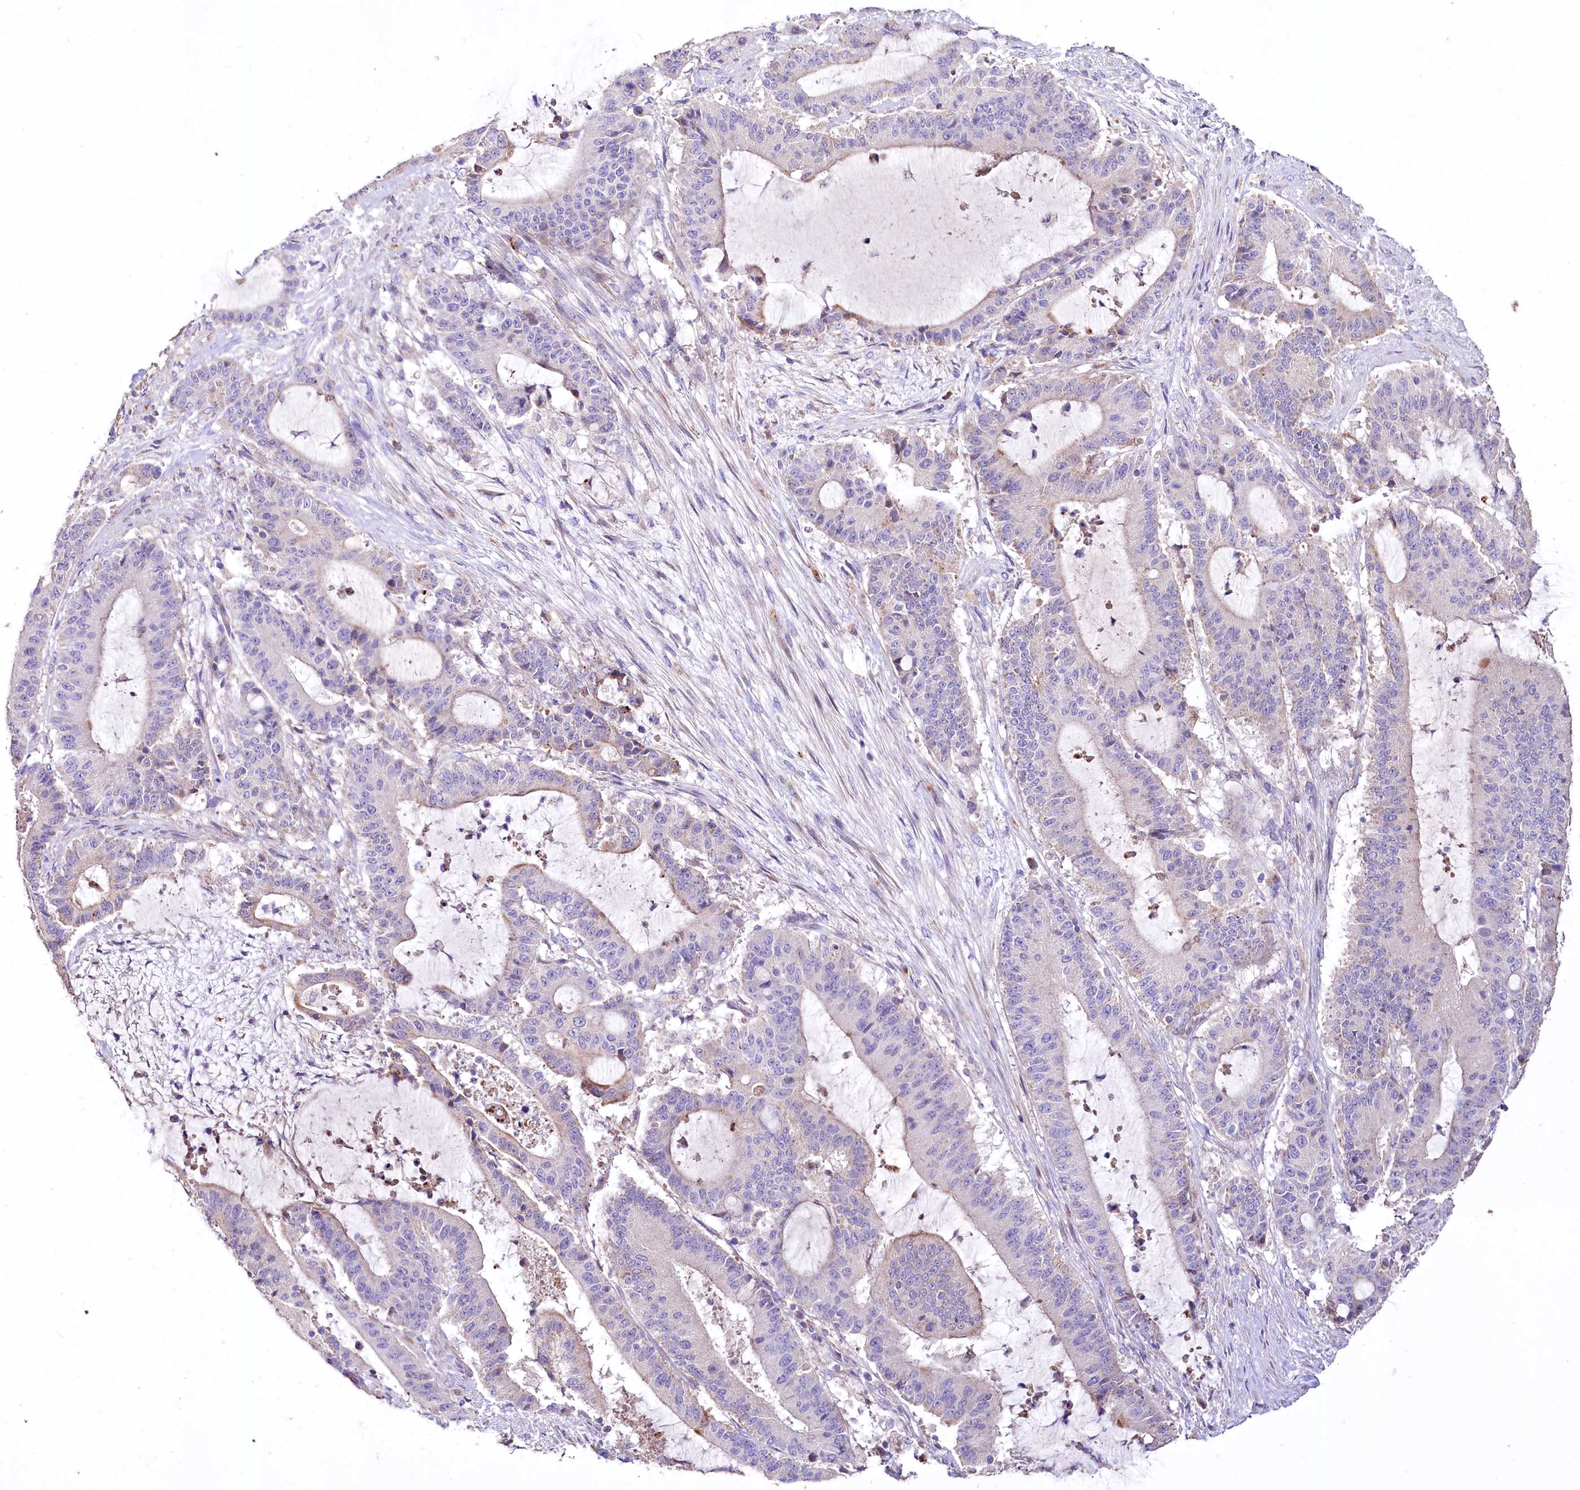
{"staining": {"intensity": "moderate", "quantity": "25%-75%", "location": "cytoplasmic/membranous"}, "tissue": "liver cancer", "cell_type": "Tumor cells", "image_type": "cancer", "snomed": [{"axis": "morphology", "description": "Normal tissue, NOS"}, {"axis": "morphology", "description": "Cholangiocarcinoma"}, {"axis": "topography", "description": "Liver"}, {"axis": "topography", "description": "Peripheral nerve tissue"}], "caption": "The histopathology image reveals staining of liver cancer, revealing moderate cytoplasmic/membranous protein expression (brown color) within tumor cells.", "gene": "PTER", "patient": {"sex": "female", "age": 73}}